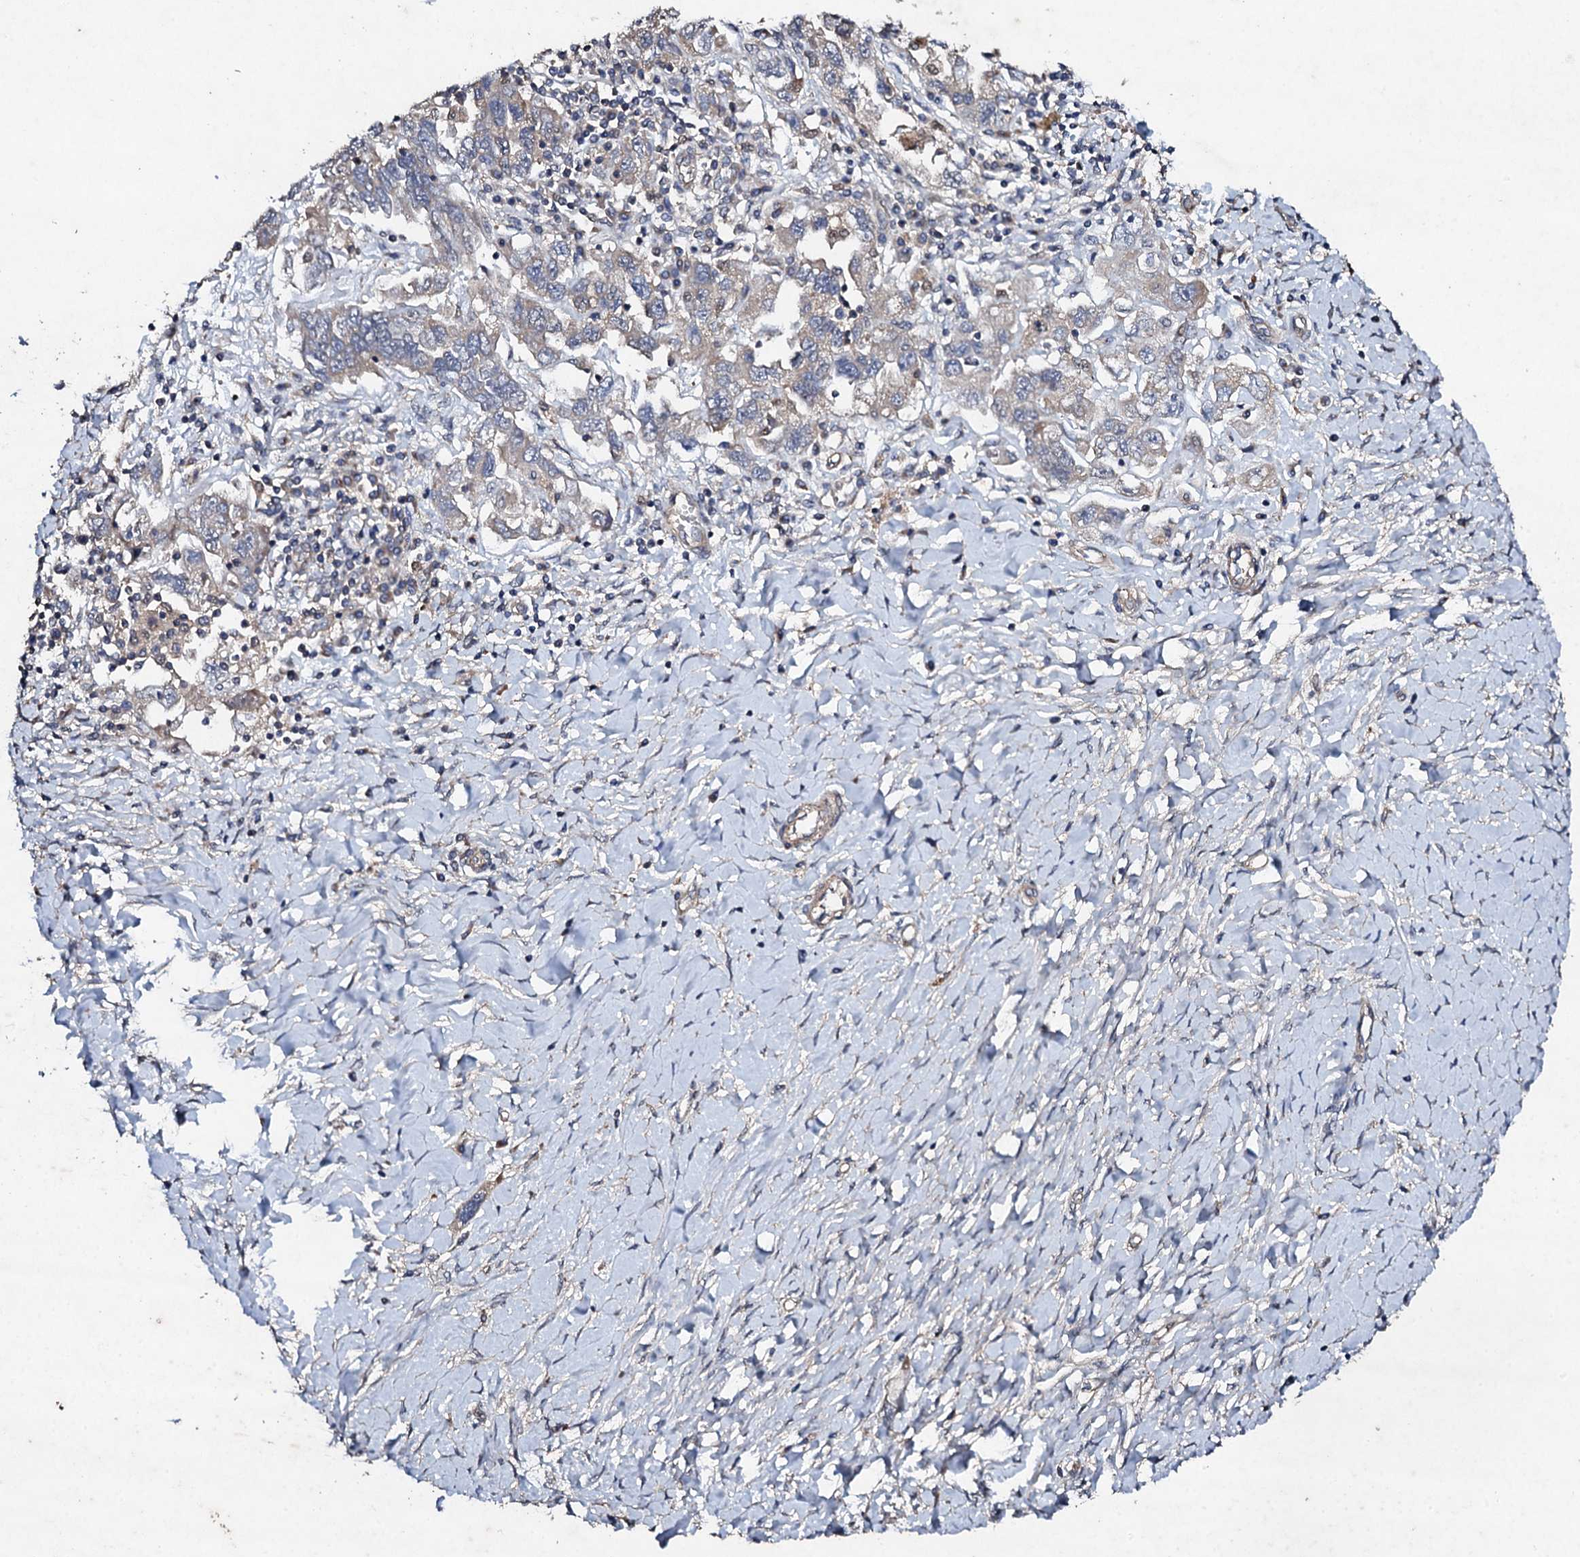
{"staining": {"intensity": "weak", "quantity": "25%-75%", "location": "cytoplasmic/membranous"}, "tissue": "ovarian cancer", "cell_type": "Tumor cells", "image_type": "cancer", "snomed": [{"axis": "morphology", "description": "Carcinoma, NOS"}, {"axis": "morphology", "description": "Cystadenocarcinoma, serous, NOS"}, {"axis": "topography", "description": "Ovary"}], "caption": "This is an image of immunohistochemistry (IHC) staining of ovarian serous cystadenocarcinoma, which shows weak positivity in the cytoplasmic/membranous of tumor cells.", "gene": "MOCOS", "patient": {"sex": "female", "age": 69}}